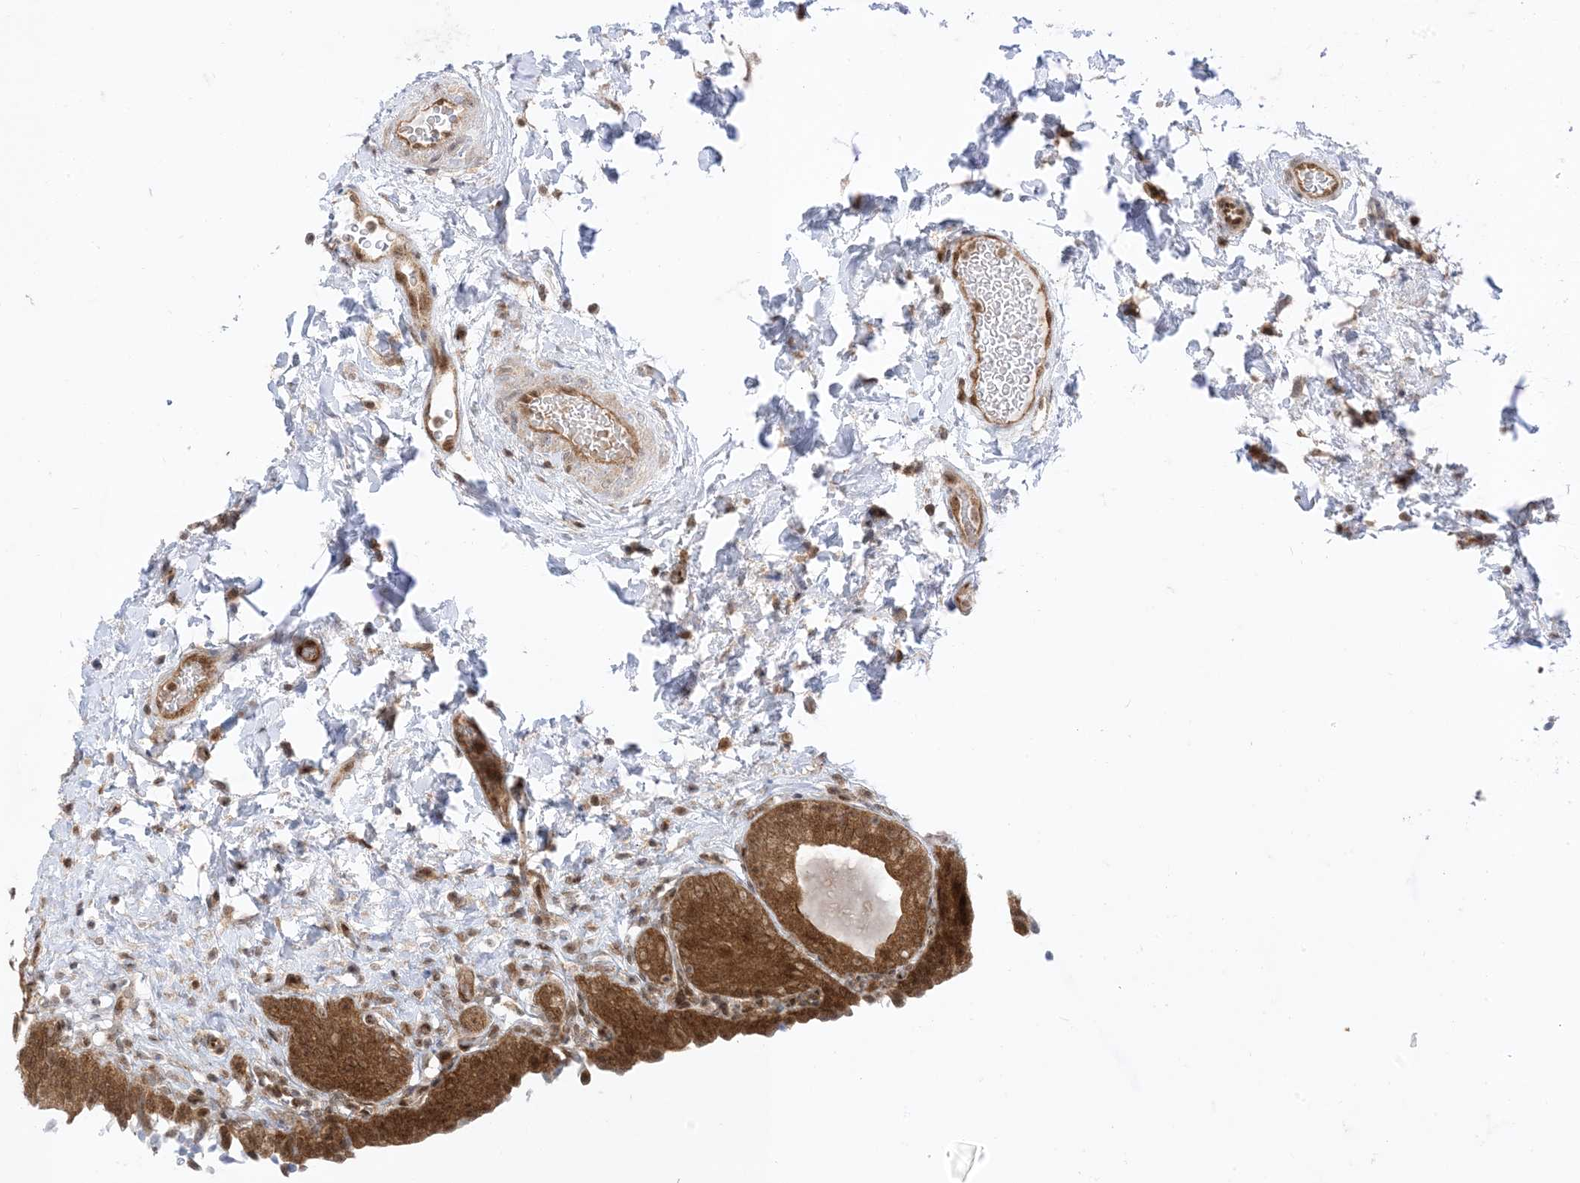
{"staining": {"intensity": "strong", "quantity": ">75%", "location": "cytoplasmic/membranous,nuclear"}, "tissue": "urinary bladder", "cell_type": "Urothelial cells", "image_type": "normal", "snomed": [{"axis": "morphology", "description": "Normal tissue, NOS"}, {"axis": "topography", "description": "Urinary bladder"}], "caption": "Urinary bladder stained with DAB IHC demonstrates high levels of strong cytoplasmic/membranous,nuclear positivity in approximately >75% of urothelial cells.", "gene": "PTPA", "patient": {"sex": "male", "age": 83}}